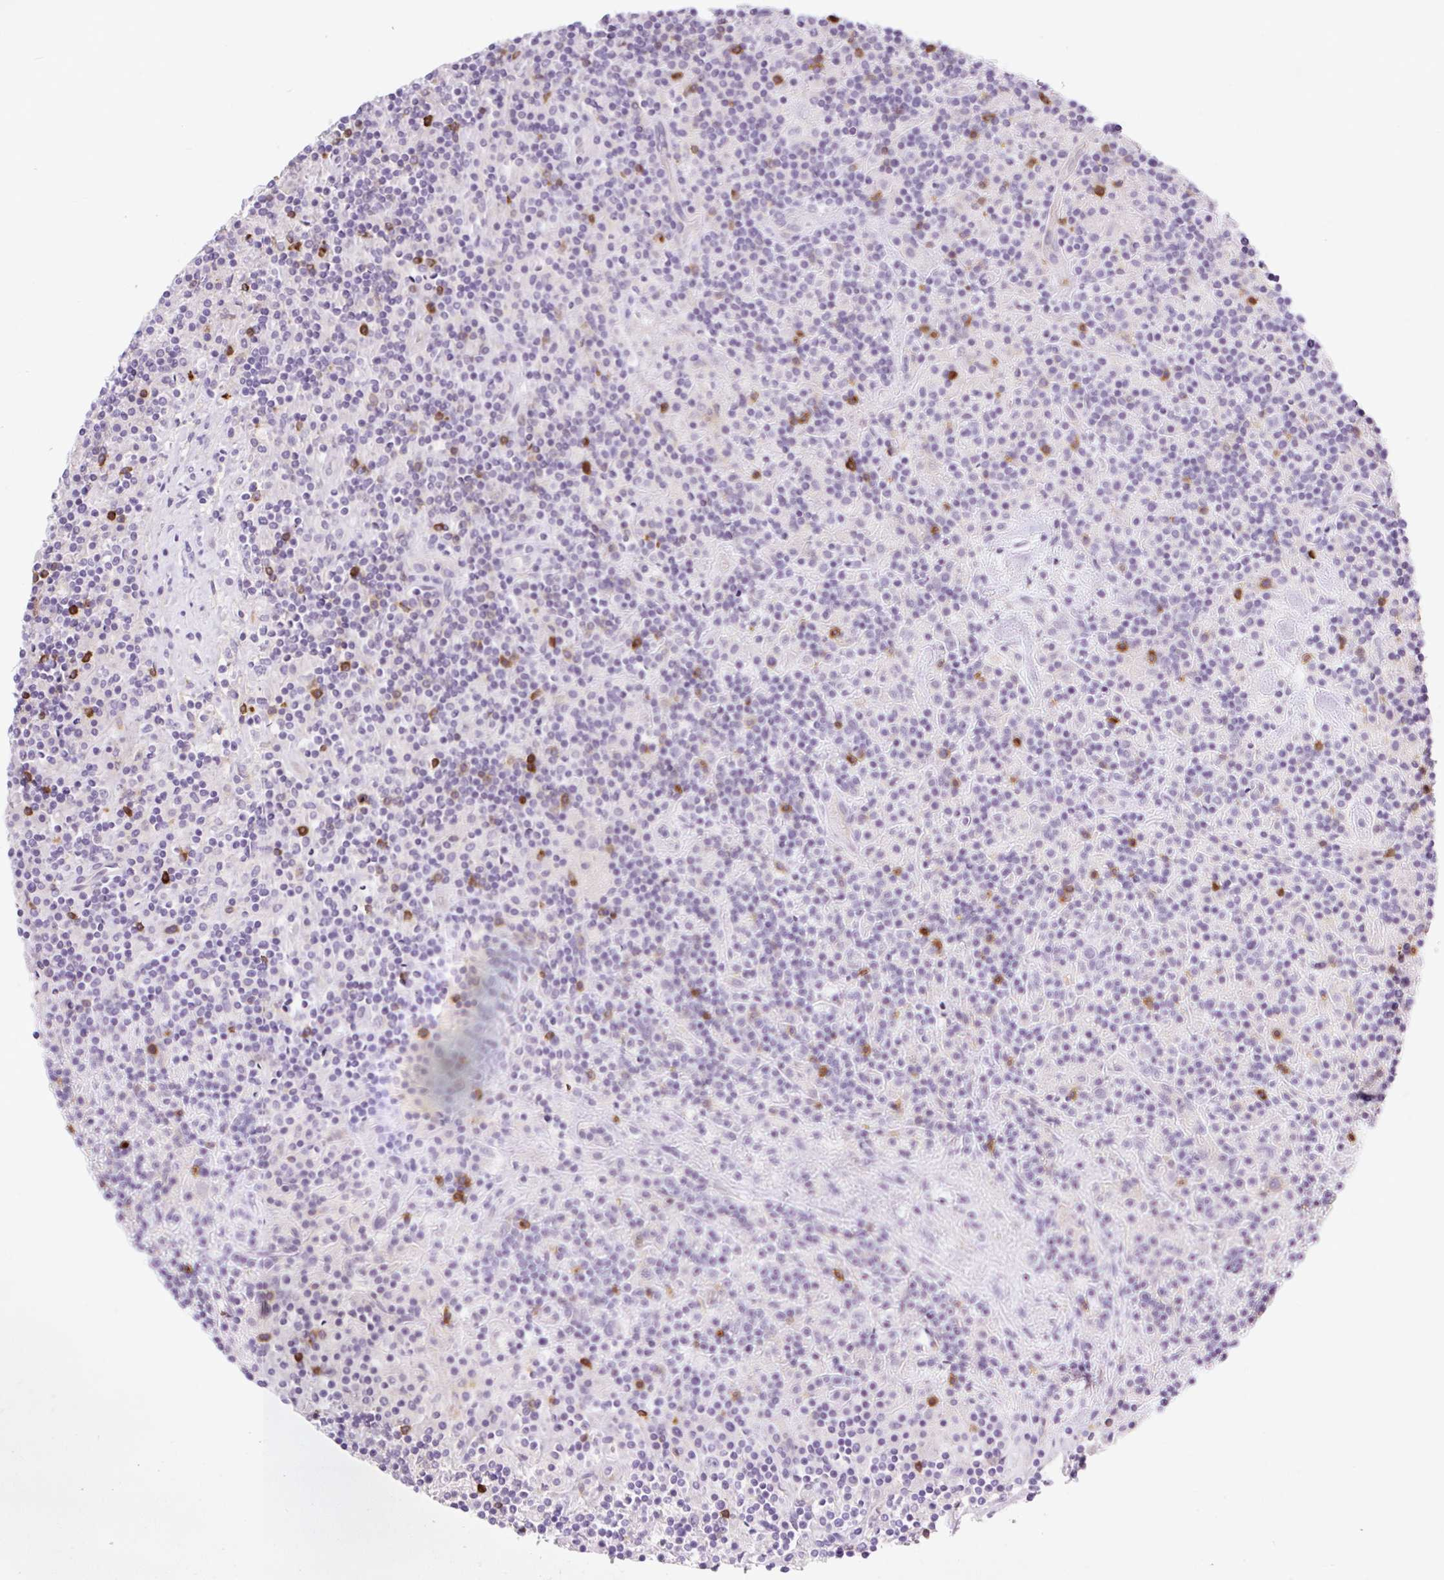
{"staining": {"intensity": "negative", "quantity": "none", "location": "none"}, "tissue": "lymphoma", "cell_type": "Tumor cells", "image_type": "cancer", "snomed": [{"axis": "morphology", "description": "Hodgkin's disease, NOS"}, {"axis": "topography", "description": "Lymph node"}], "caption": "Human lymphoma stained for a protein using immunohistochemistry (IHC) displays no expression in tumor cells.", "gene": "BCAS1", "patient": {"sex": "male", "age": 70}}